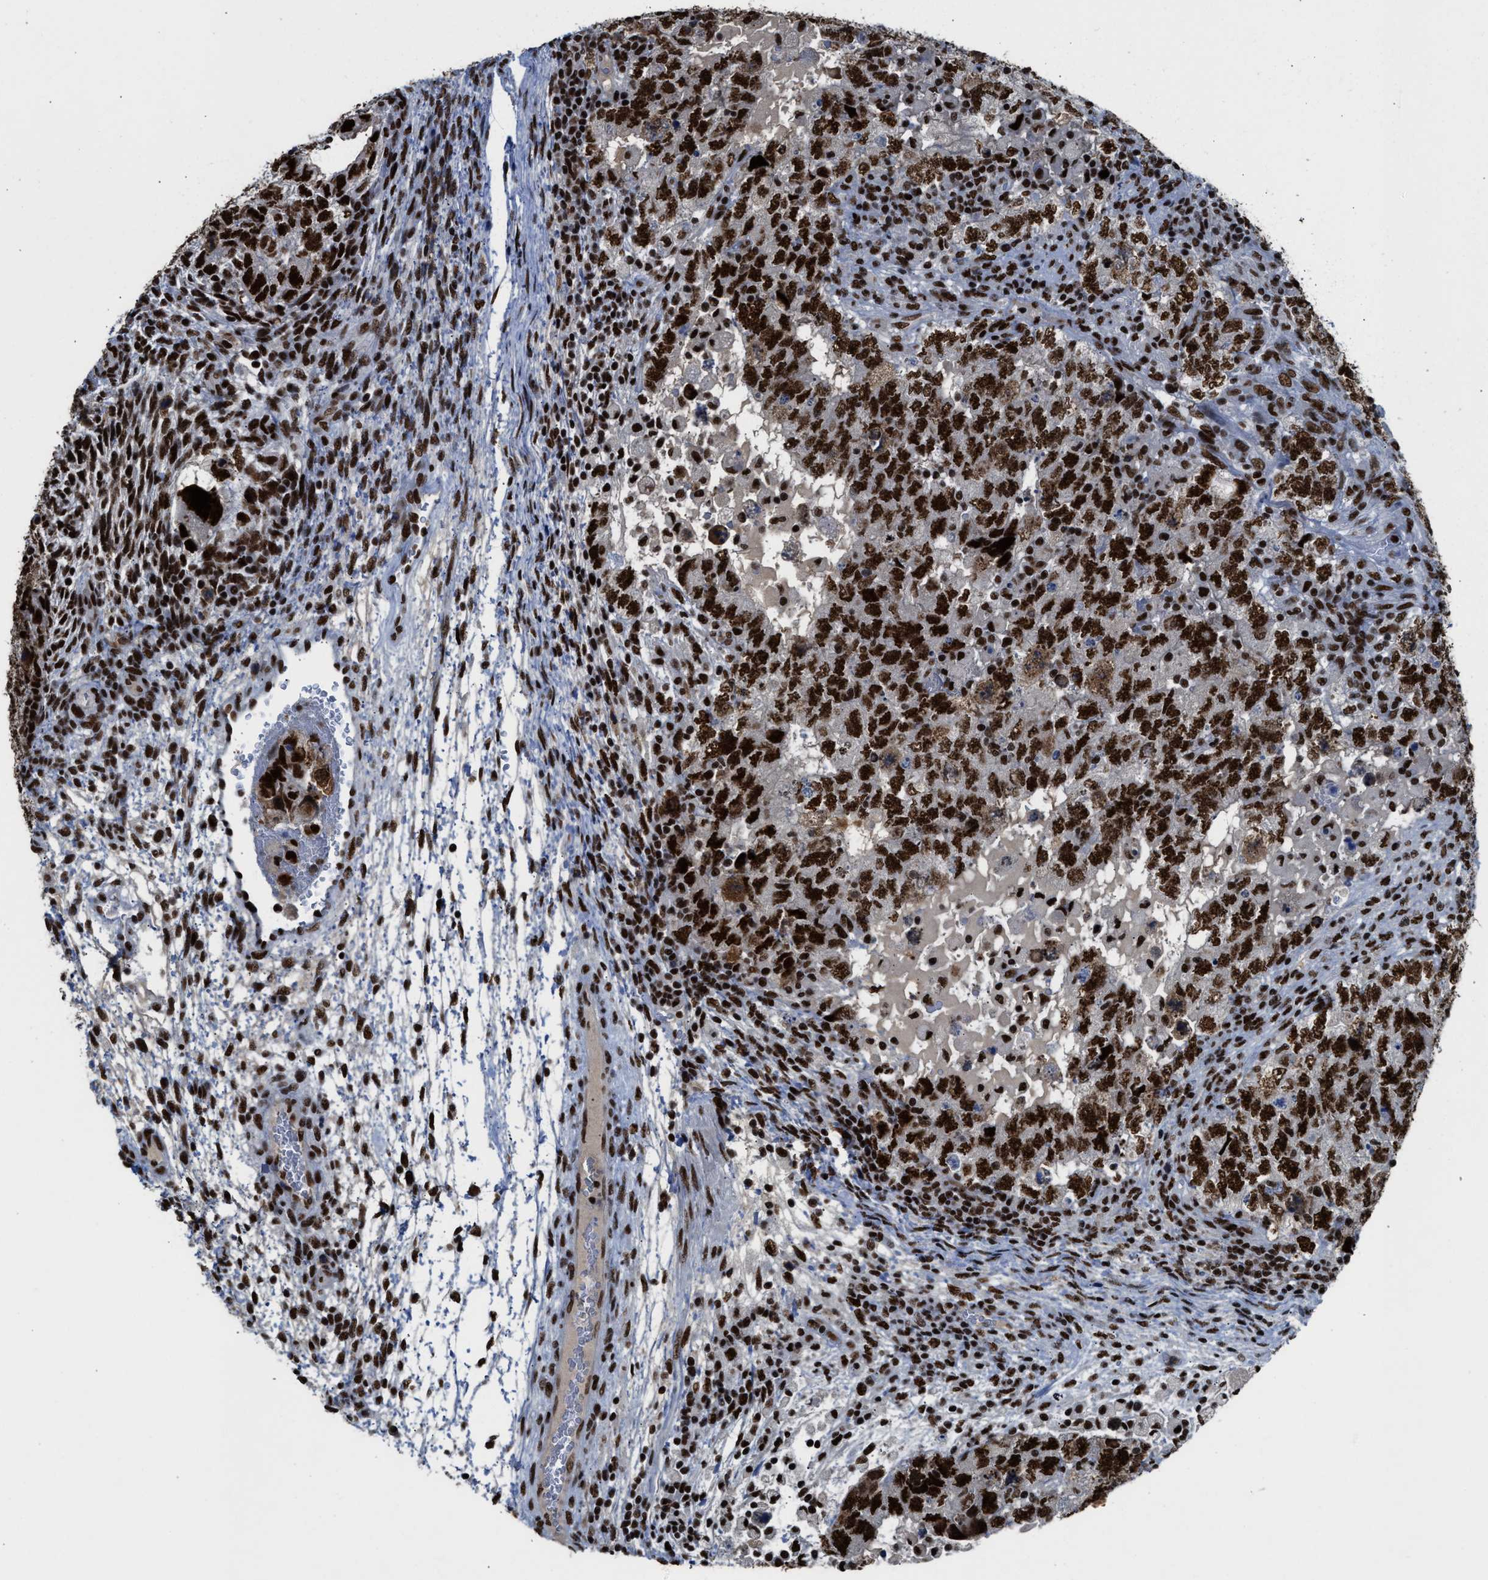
{"staining": {"intensity": "strong", "quantity": ">75%", "location": "nuclear"}, "tissue": "testis cancer", "cell_type": "Tumor cells", "image_type": "cancer", "snomed": [{"axis": "morphology", "description": "Carcinoma, Embryonal, NOS"}, {"axis": "topography", "description": "Testis"}], "caption": "IHC micrograph of neoplastic tissue: human embryonal carcinoma (testis) stained using immunohistochemistry demonstrates high levels of strong protein expression localized specifically in the nuclear of tumor cells, appearing as a nuclear brown color.", "gene": "SCAF4", "patient": {"sex": "male", "age": 36}}